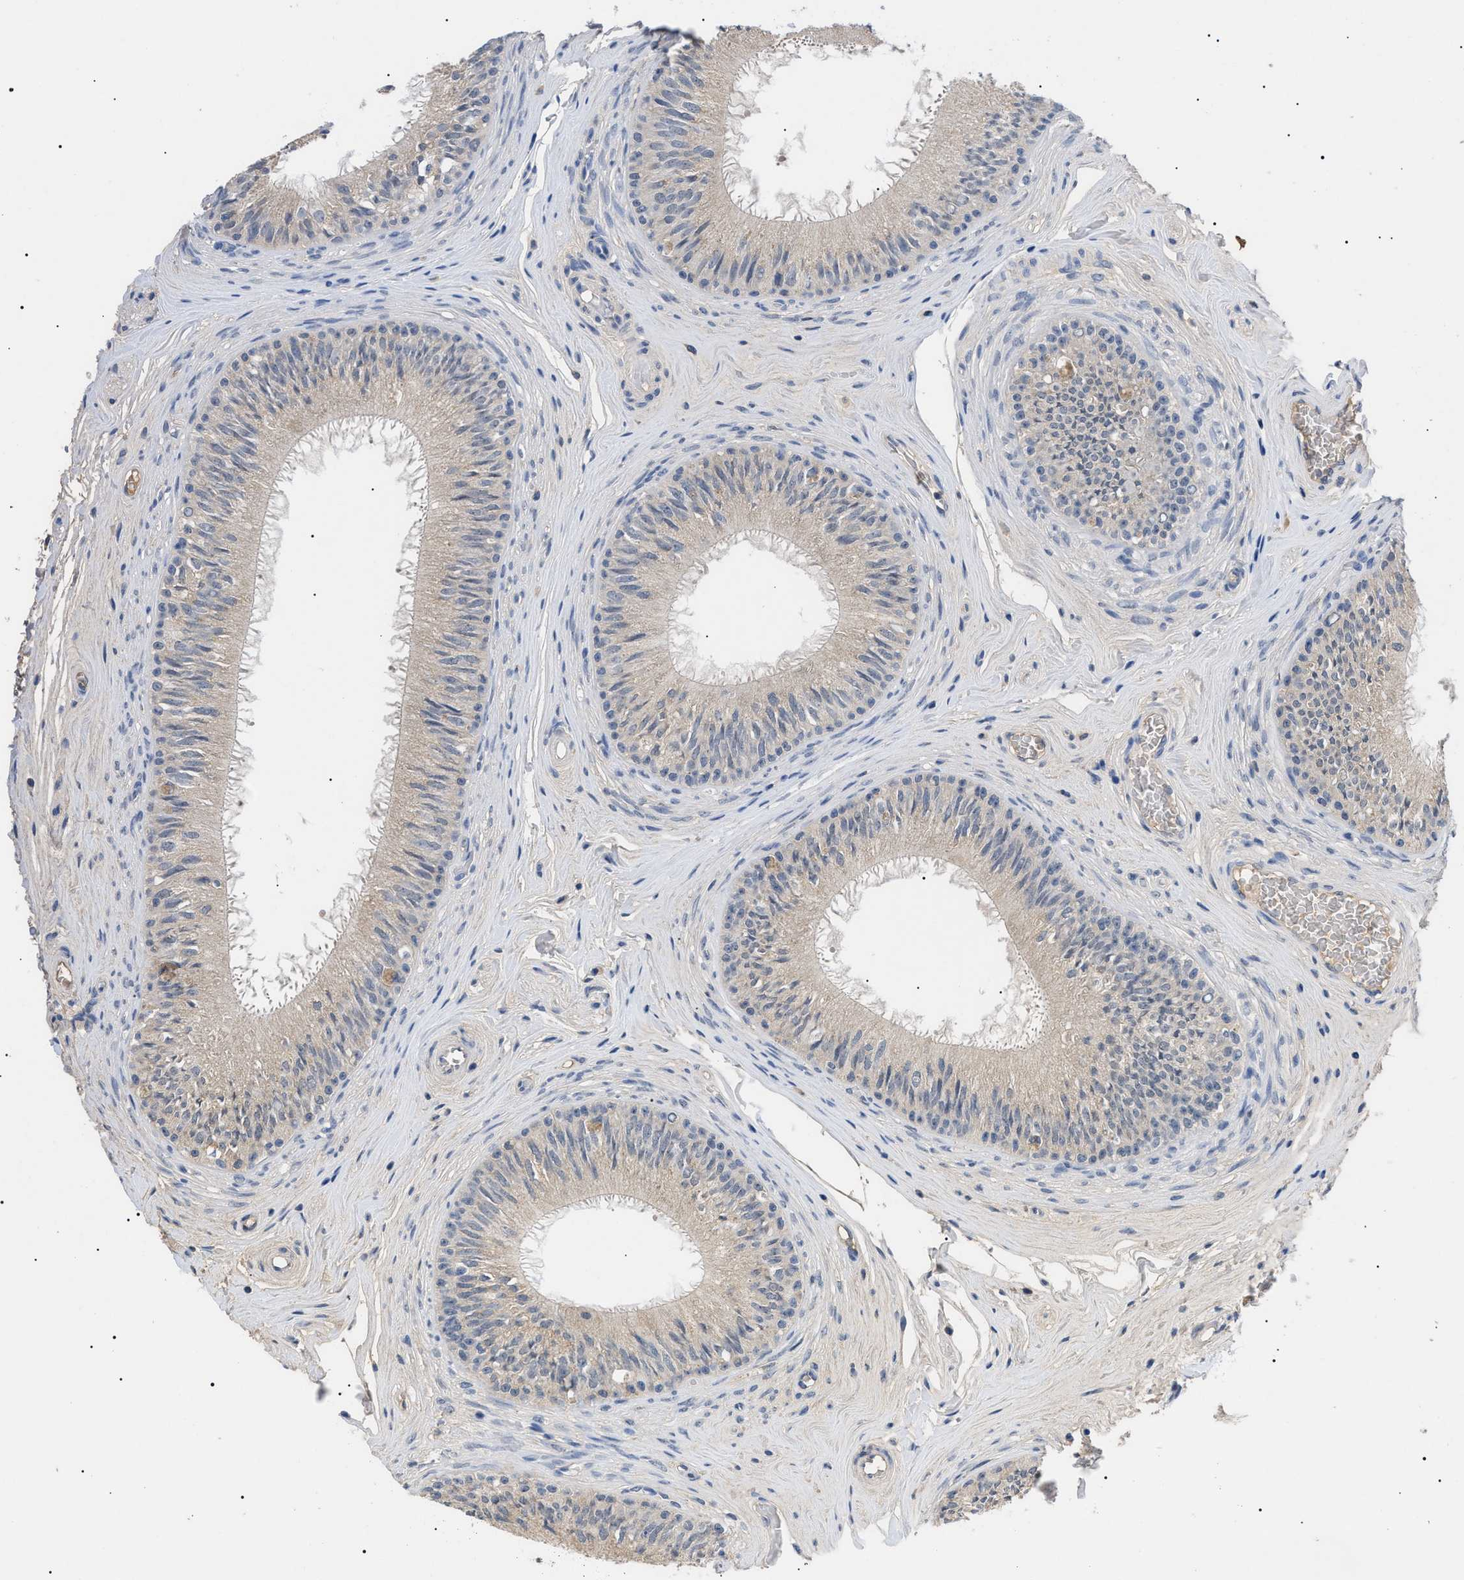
{"staining": {"intensity": "weak", "quantity": ">75%", "location": "cytoplasmic/membranous"}, "tissue": "epididymis", "cell_type": "Glandular cells", "image_type": "normal", "snomed": [{"axis": "morphology", "description": "Normal tissue, NOS"}, {"axis": "topography", "description": "Testis"}, {"axis": "topography", "description": "Epididymis"}], "caption": "Epididymis stained with immunohistochemistry (IHC) demonstrates weak cytoplasmic/membranous expression in approximately >75% of glandular cells. (DAB (3,3'-diaminobenzidine) IHC with brightfield microscopy, high magnification).", "gene": "PRRT2", "patient": {"sex": "male", "age": 36}}